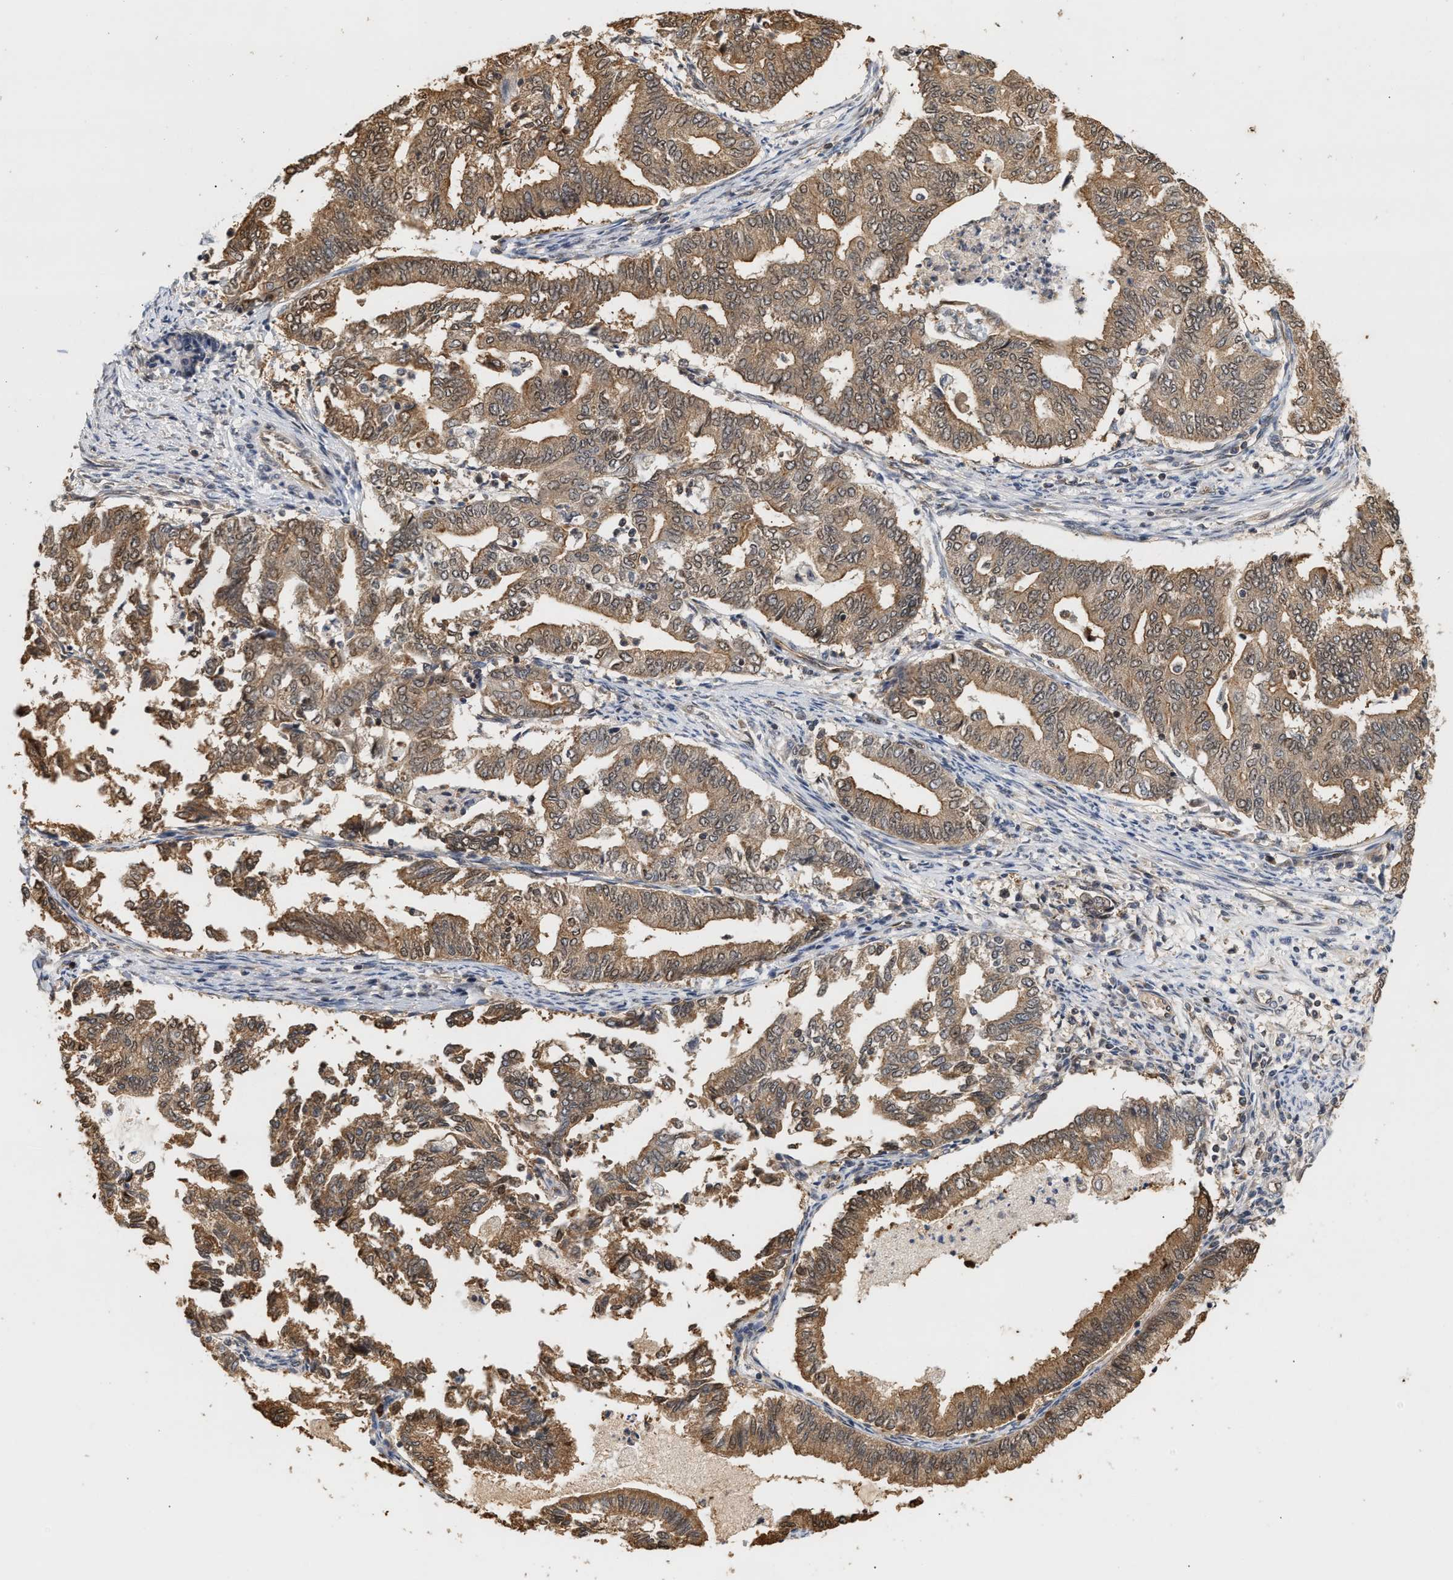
{"staining": {"intensity": "moderate", "quantity": ">75%", "location": "cytoplasmic/membranous"}, "tissue": "endometrial cancer", "cell_type": "Tumor cells", "image_type": "cancer", "snomed": [{"axis": "morphology", "description": "Adenocarcinoma, NOS"}, {"axis": "topography", "description": "Endometrium"}], "caption": "Immunohistochemistry of human endometrial adenocarcinoma demonstrates medium levels of moderate cytoplasmic/membranous staining in approximately >75% of tumor cells.", "gene": "ABHD5", "patient": {"sex": "female", "age": 79}}